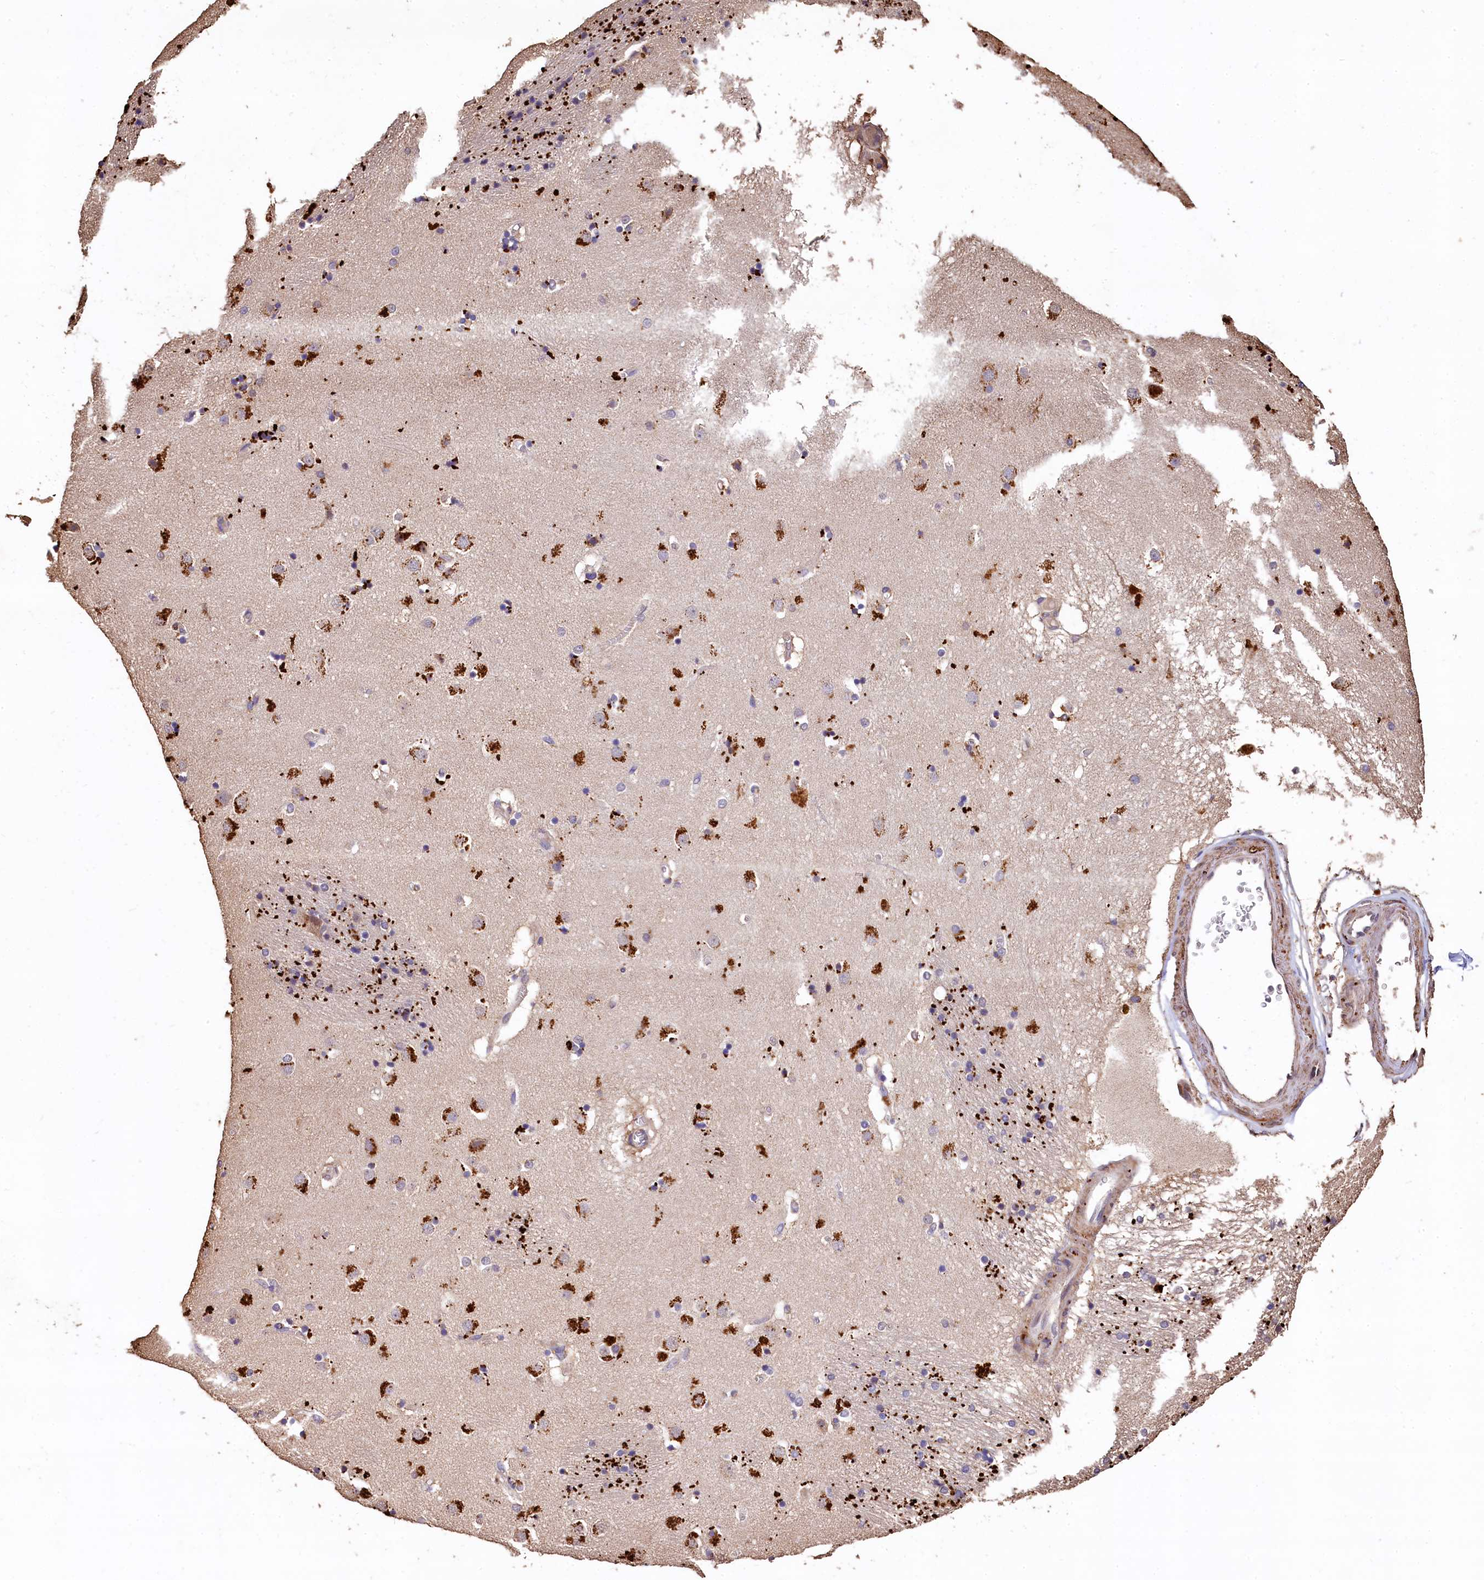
{"staining": {"intensity": "strong", "quantity": "<25%", "location": "cytoplasmic/membranous"}, "tissue": "caudate", "cell_type": "Glial cells", "image_type": "normal", "snomed": [{"axis": "morphology", "description": "Normal tissue, NOS"}, {"axis": "topography", "description": "Lateral ventricle wall"}], "caption": "The immunohistochemical stain labels strong cytoplasmic/membranous expression in glial cells of benign caudate. The protein of interest is stained brown, and the nuclei are stained in blue (DAB (3,3'-diaminobenzidine) IHC with brightfield microscopy, high magnification).", "gene": "LSM4", "patient": {"sex": "male", "age": 70}}